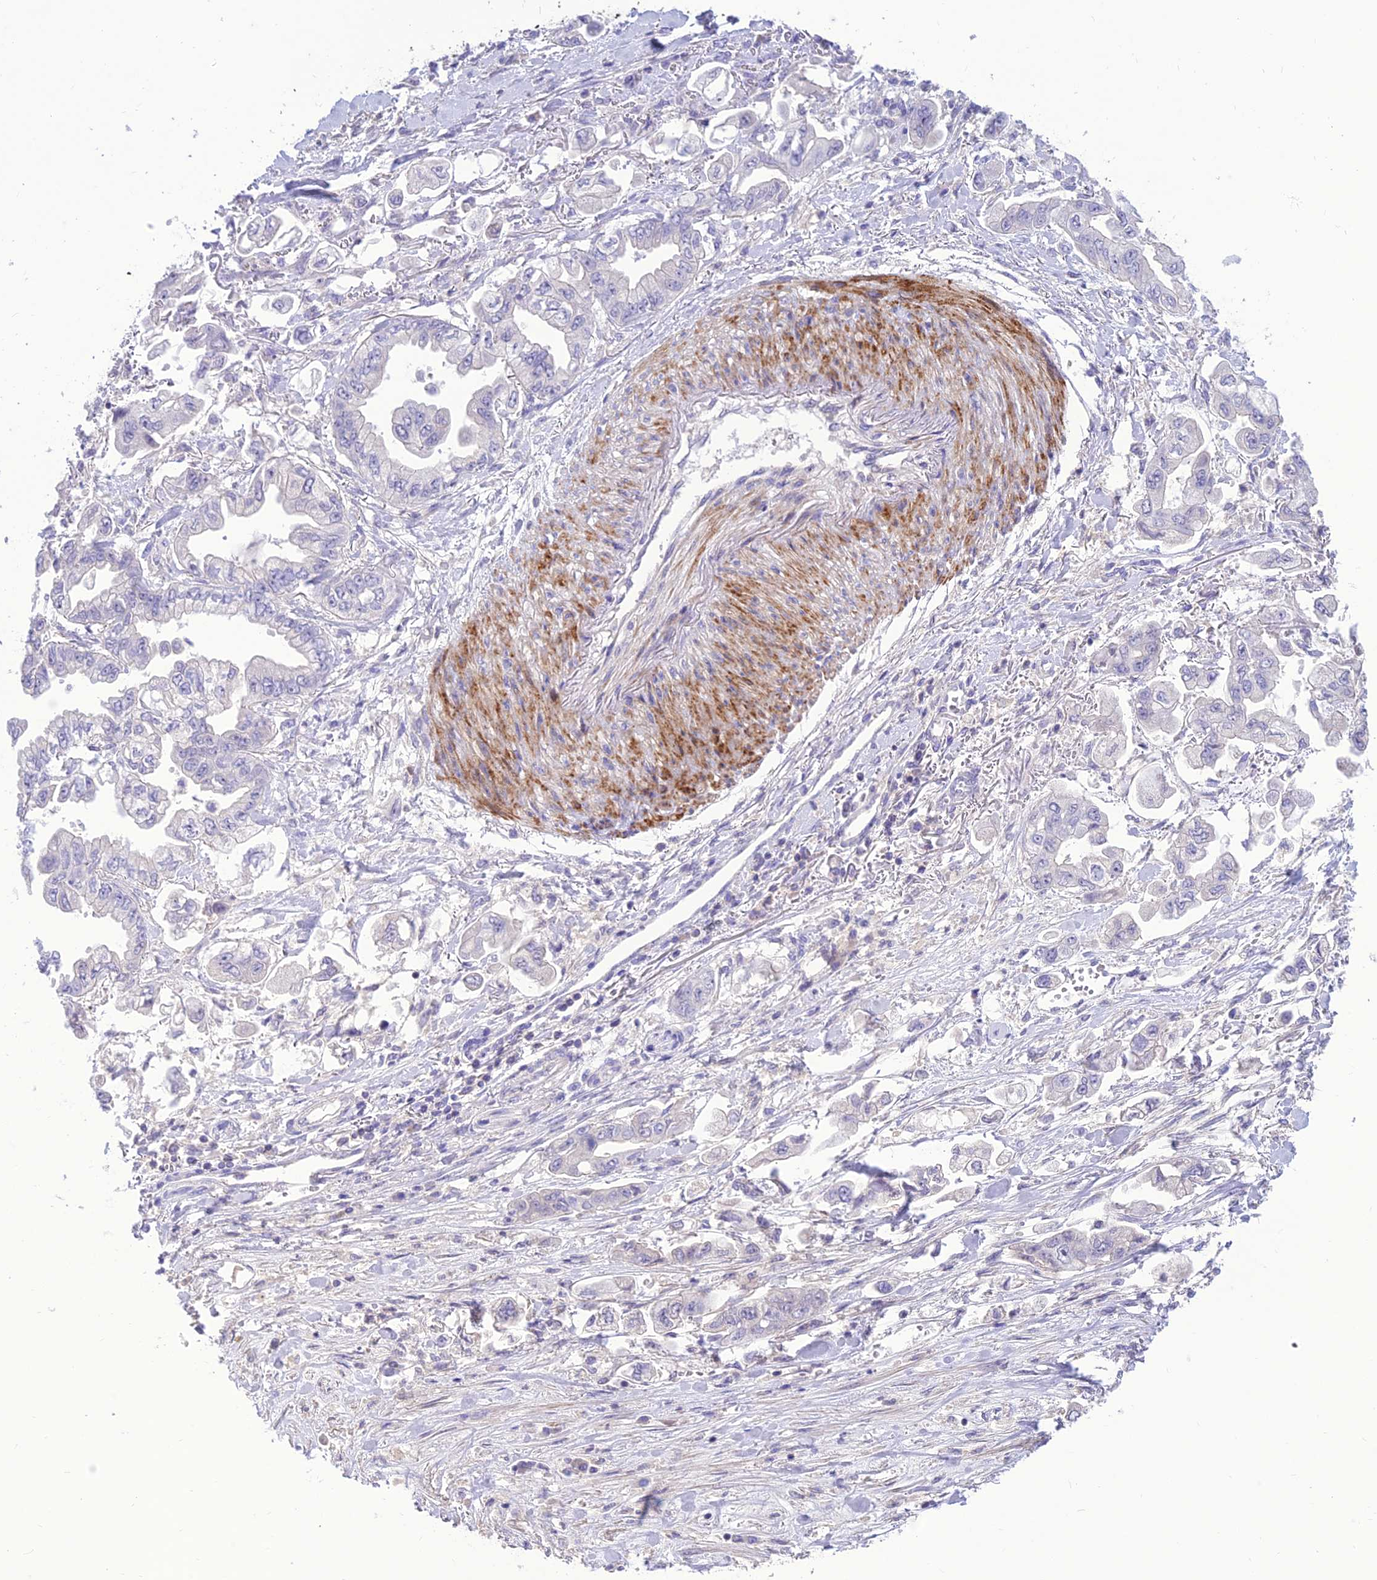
{"staining": {"intensity": "negative", "quantity": "none", "location": "none"}, "tissue": "stomach cancer", "cell_type": "Tumor cells", "image_type": "cancer", "snomed": [{"axis": "morphology", "description": "Adenocarcinoma, NOS"}, {"axis": "topography", "description": "Stomach"}], "caption": "The micrograph reveals no significant positivity in tumor cells of stomach adenocarcinoma.", "gene": "TEKT3", "patient": {"sex": "male", "age": 62}}